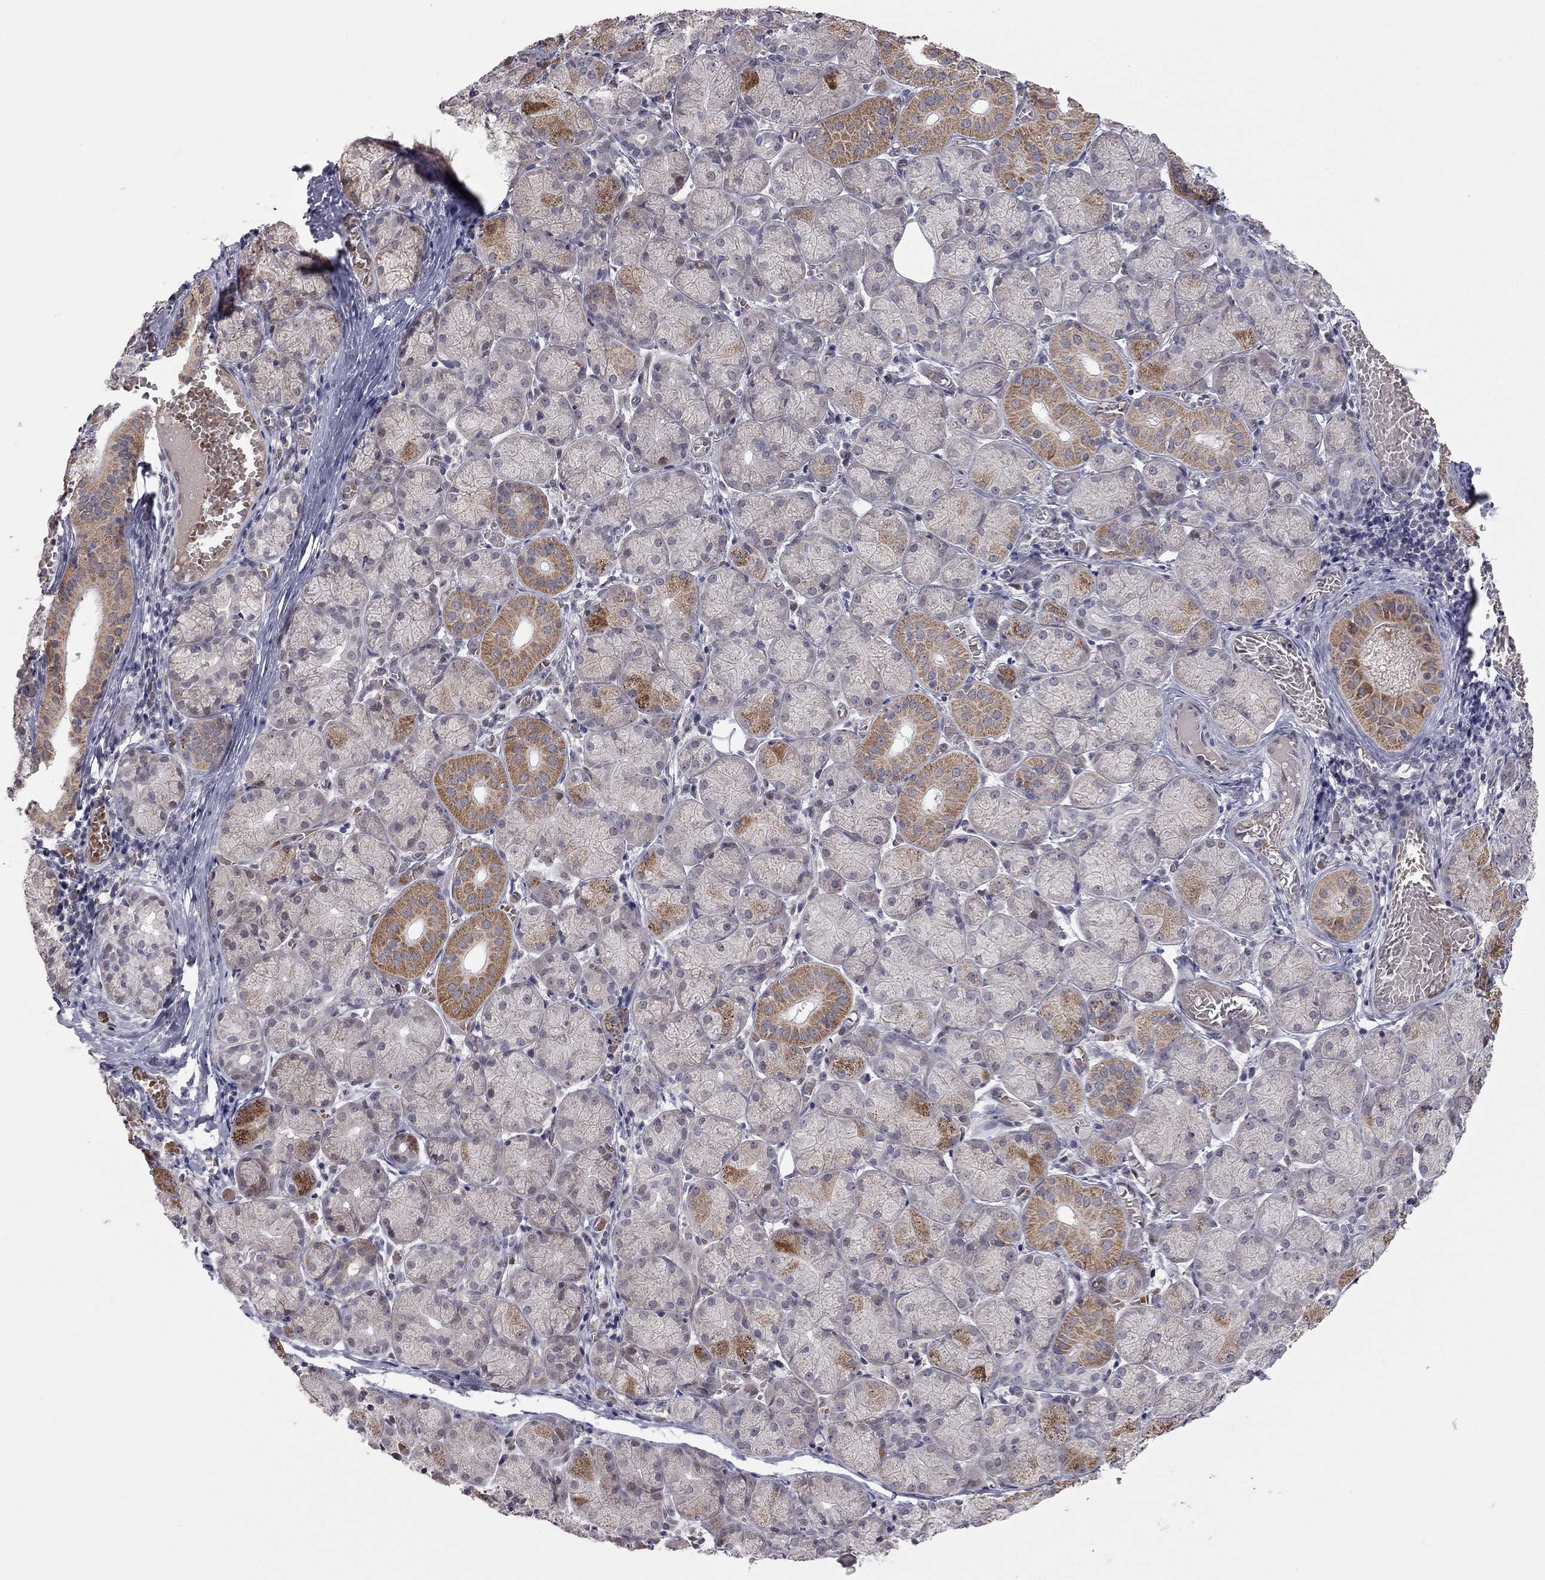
{"staining": {"intensity": "strong", "quantity": "25%-75%", "location": "cytoplasmic/membranous"}, "tissue": "salivary gland", "cell_type": "Glandular cells", "image_type": "normal", "snomed": [{"axis": "morphology", "description": "Normal tissue, NOS"}, {"axis": "topography", "description": "Salivary gland"}, {"axis": "topography", "description": "Peripheral nerve tissue"}], "caption": "Strong cytoplasmic/membranous positivity is identified in approximately 25%-75% of glandular cells in normal salivary gland.", "gene": "MC3R", "patient": {"sex": "female", "age": 24}}